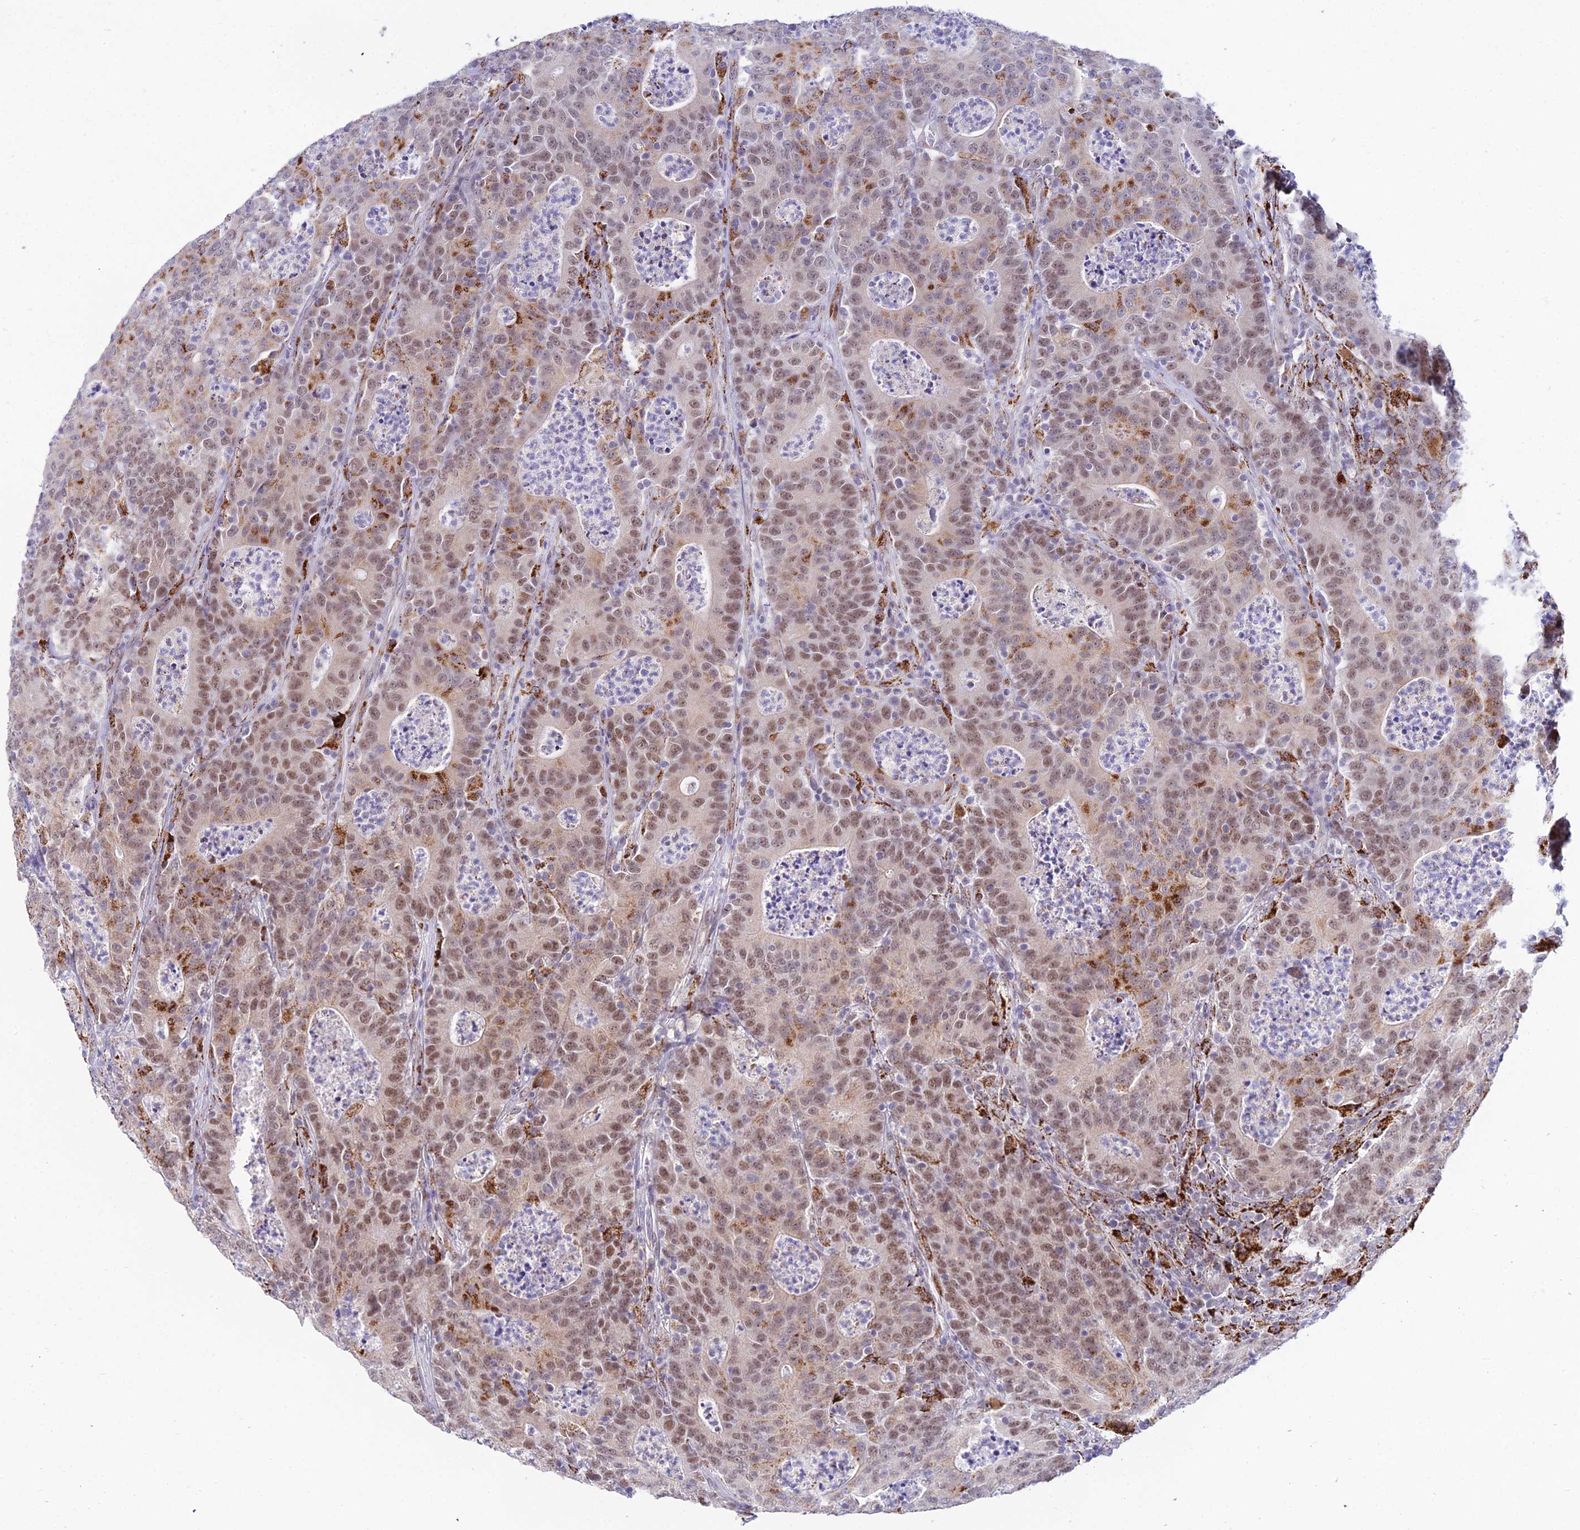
{"staining": {"intensity": "moderate", "quantity": ">75%", "location": "nuclear"}, "tissue": "colorectal cancer", "cell_type": "Tumor cells", "image_type": "cancer", "snomed": [{"axis": "morphology", "description": "Adenocarcinoma, NOS"}, {"axis": "topography", "description": "Colon"}], "caption": "A medium amount of moderate nuclear expression is present in about >75% of tumor cells in adenocarcinoma (colorectal) tissue. The protein of interest is stained brown, and the nuclei are stained in blue (DAB (3,3'-diaminobenzidine) IHC with brightfield microscopy, high magnification).", "gene": "C6orf163", "patient": {"sex": "male", "age": 83}}